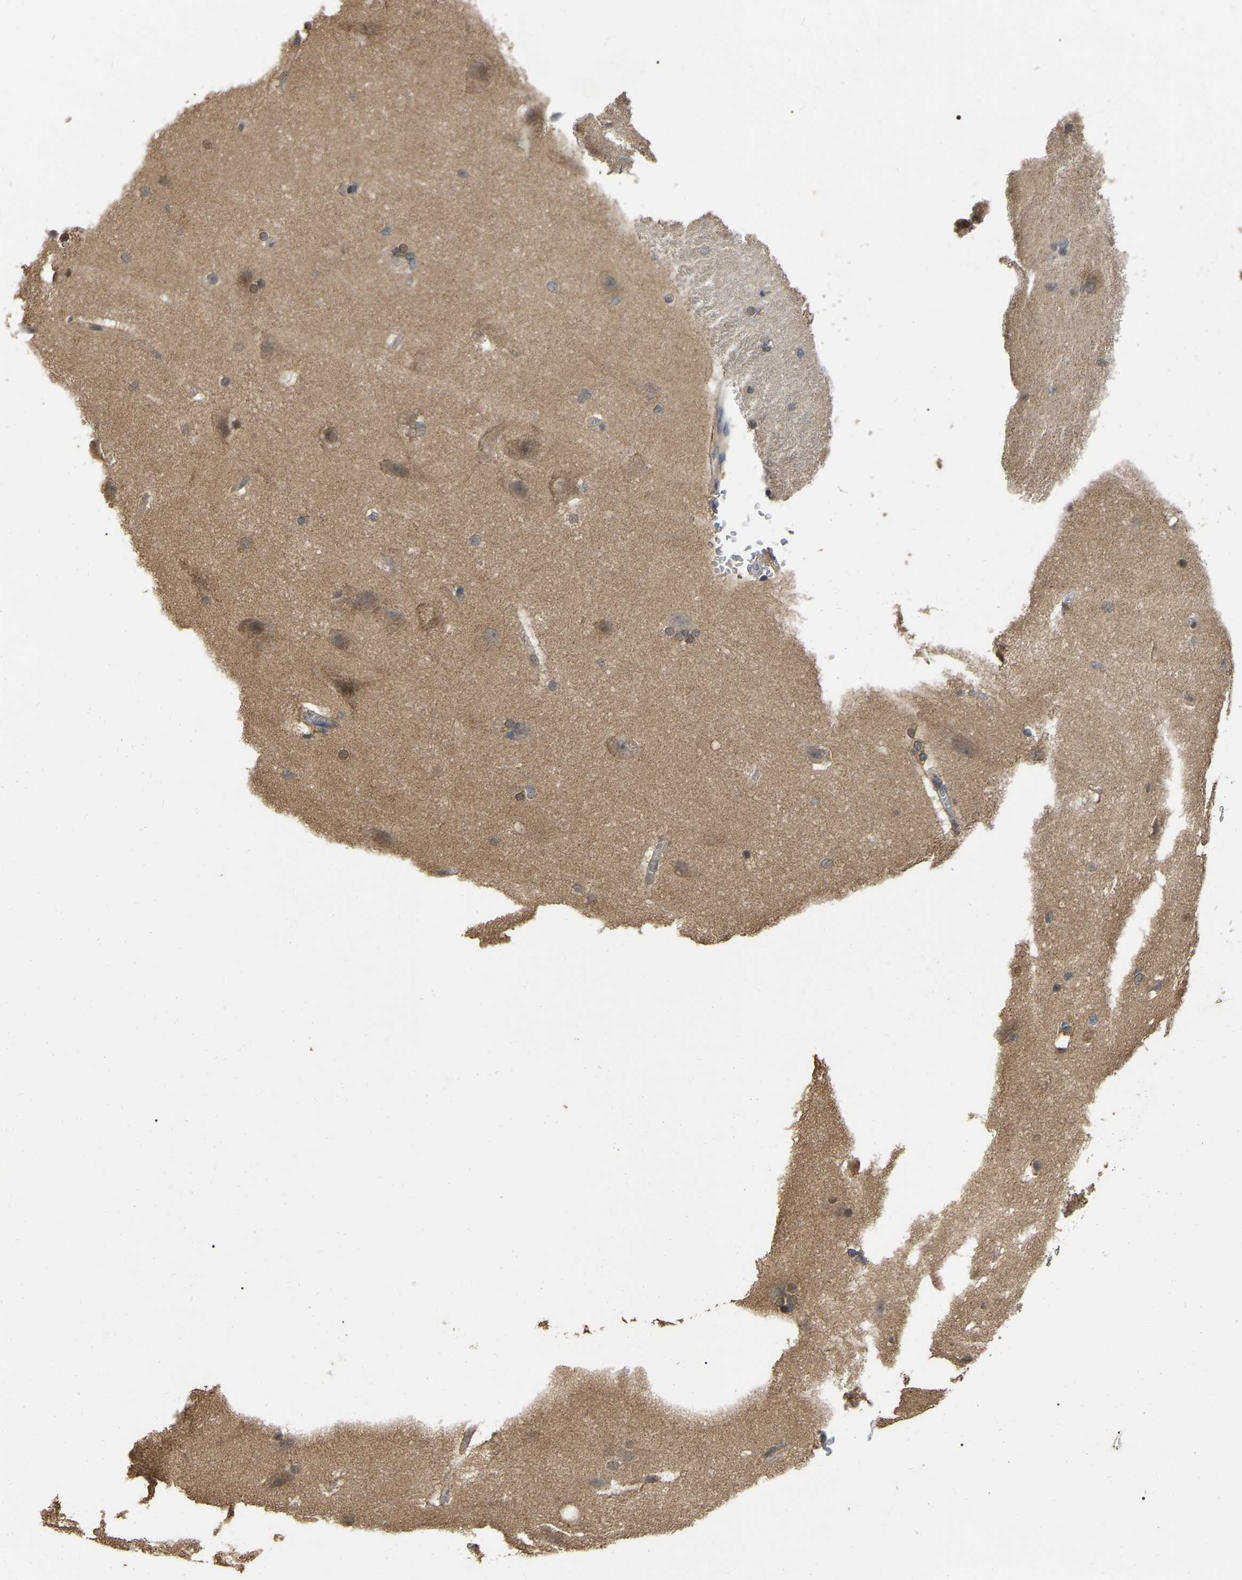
{"staining": {"intensity": "weak", "quantity": ">75%", "location": "cytoplasmic/membranous"}, "tissue": "cerebral cortex", "cell_type": "Endothelial cells", "image_type": "normal", "snomed": [{"axis": "morphology", "description": "Normal tissue, NOS"}, {"axis": "topography", "description": "Cerebral cortex"}, {"axis": "topography", "description": "Hippocampus"}], "caption": "This histopathology image reveals normal cerebral cortex stained with immunohistochemistry to label a protein in brown. The cytoplasmic/membranous of endothelial cells show weak positivity for the protein. Nuclei are counter-stained blue.", "gene": "FAM219A", "patient": {"sex": "female", "age": 19}}